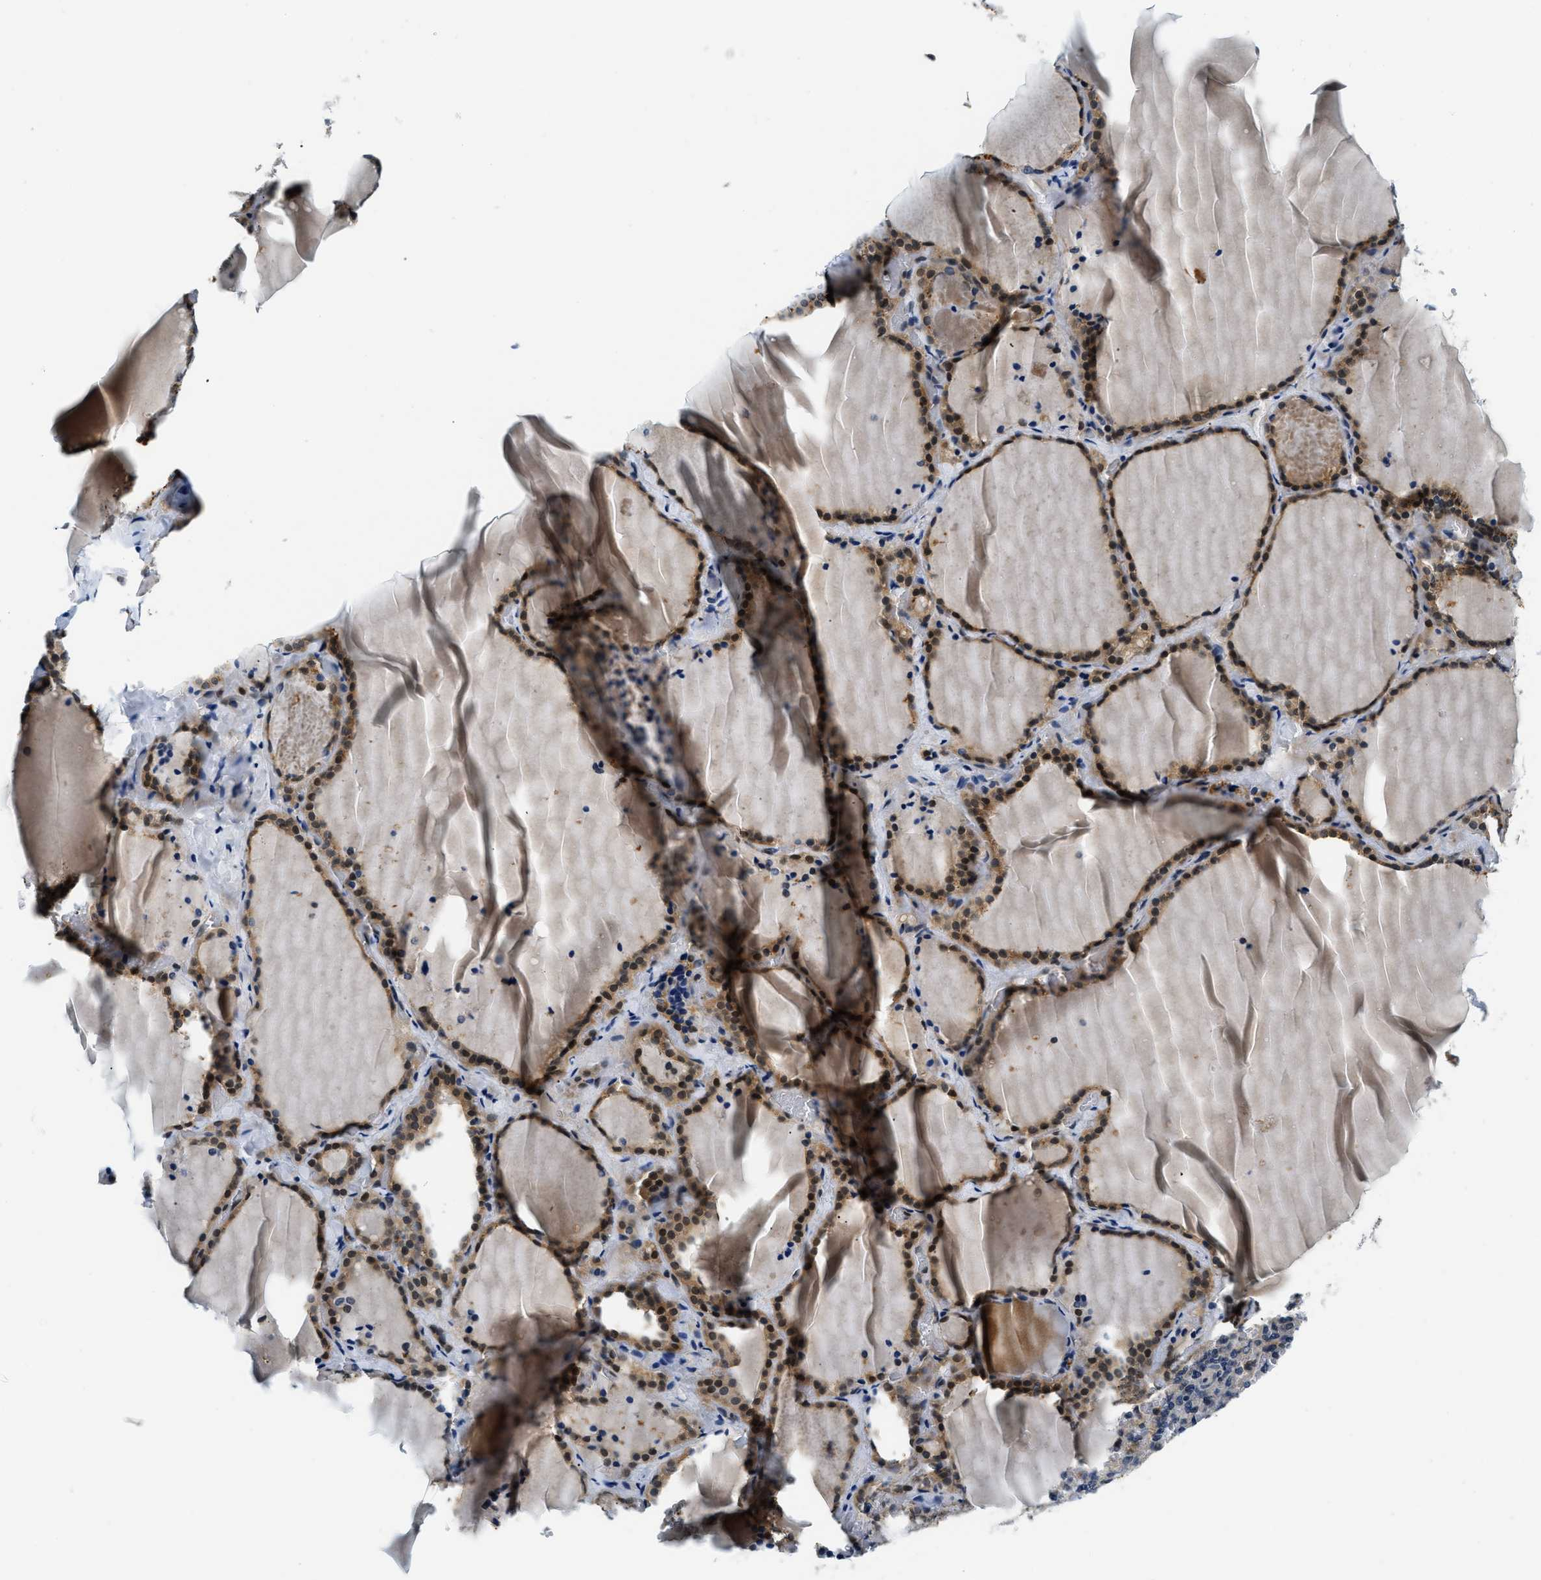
{"staining": {"intensity": "moderate", "quantity": ">75%", "location": "cytoplasmic/membranous,nuclear"}, "tissue": "thyroid gland", "cell_type": "Glandular cells", "image_type": "normal", "snomed": [{"axis": "morphology", "description": "Normal tissue, NOS"}, {"axis": "topography", "description": "Thyroid gland"}], "caption": "Protein staining by IHC exhibits moderate cytoplasmic/membranous,nuclear staining in about >75% of glandular cells in unremarkable thyroid gland. (DAB = brown stain, brightfield microscopy at high magnification).", "gene": "SMAD4", "patient": {"sex": "female", "age": 22}}